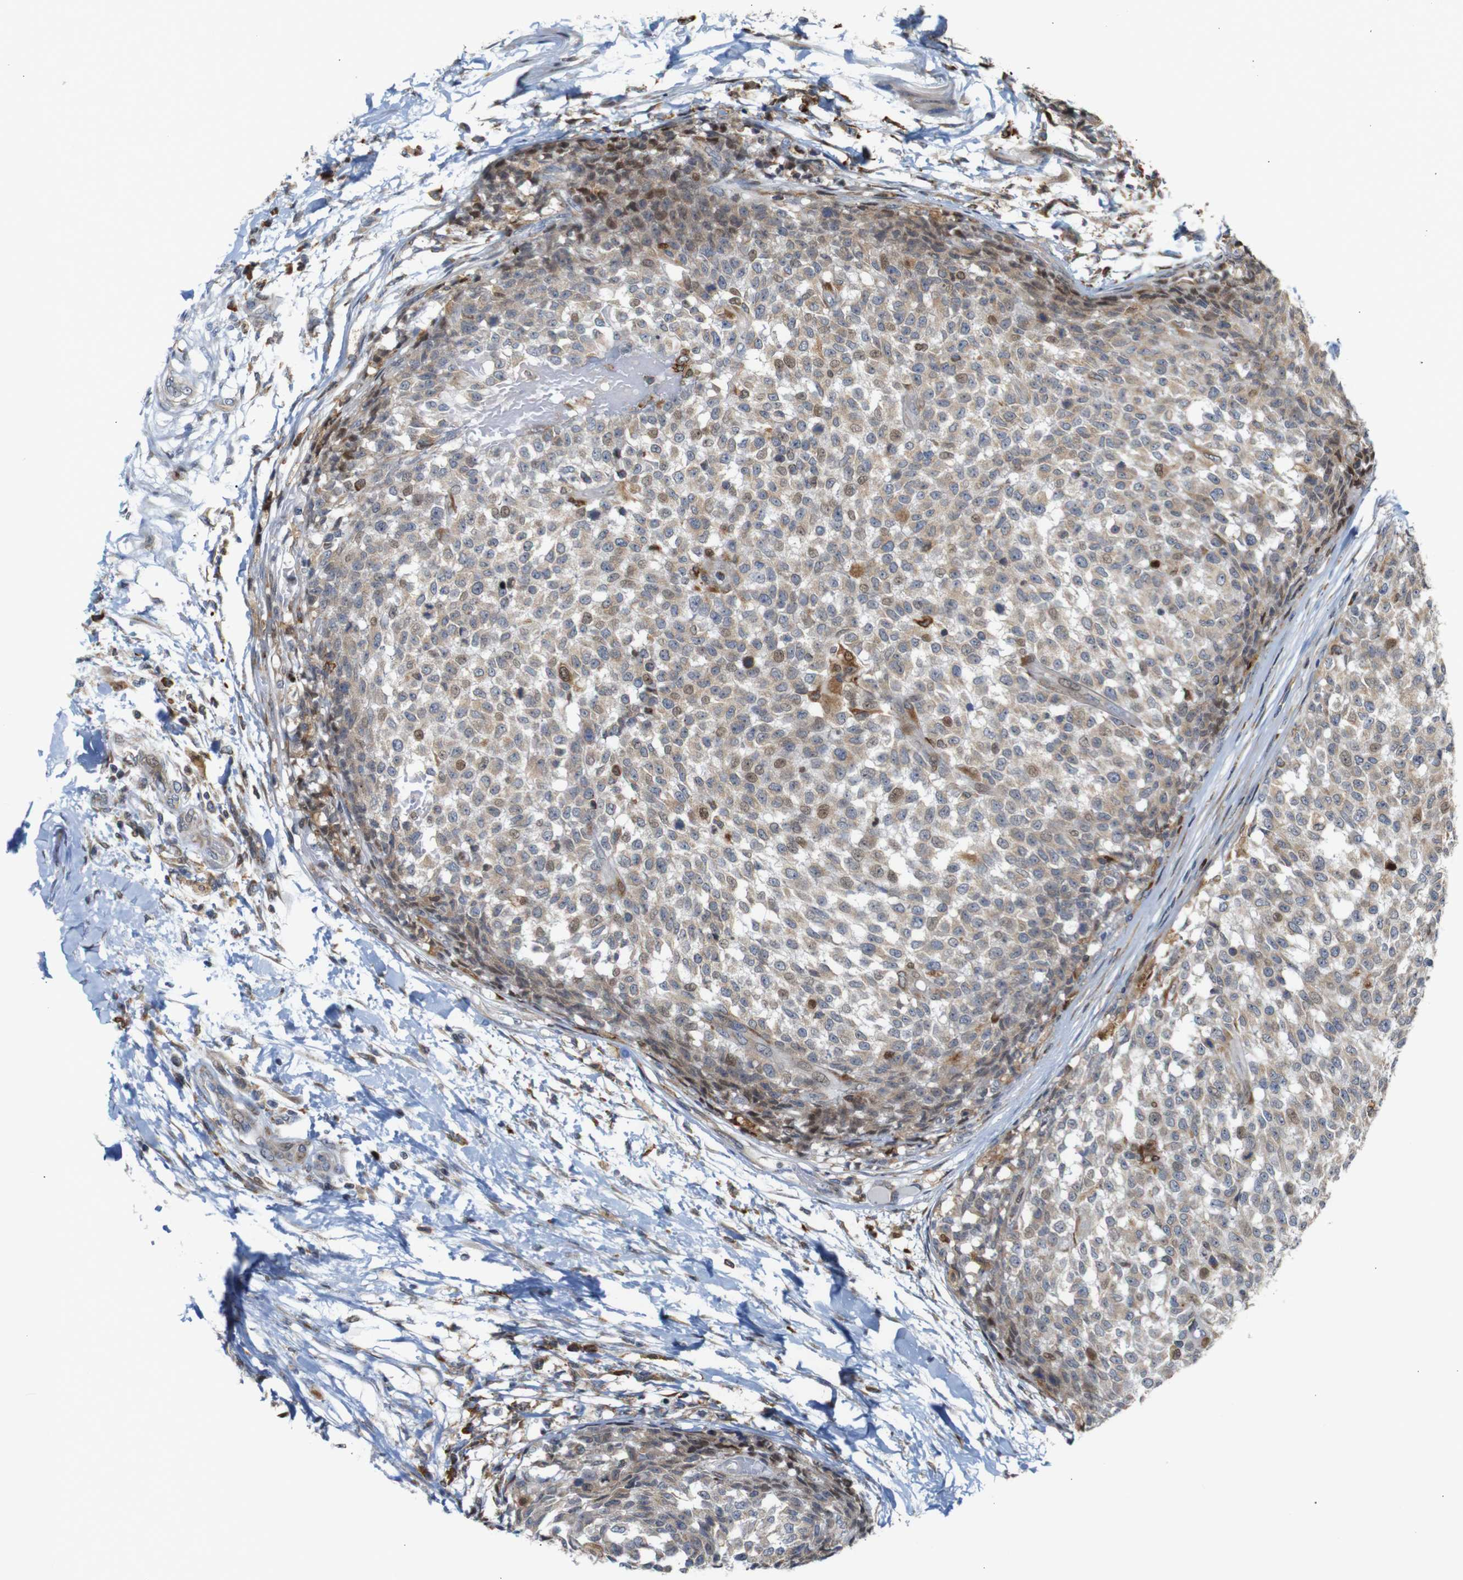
{"staining": {"intensity": "weak", "quantity": "<25%", "location": "cytoplasmic/membranous,nuclear"}, "tissue": "testis cancer", "cell_type": "Tumor cells", "image_type": "cancer", "snomed": [{"axis": "morphology", "description": "Seminoma, NOS"}, {"axis": "topography", "description": "Testis"}], "caption": "Immunohistochemistry (IHC) of human testis cancer (seminoma) demonstrates no positivity in tumor cells.", "gene": "PTPN1", "patient": {"sex": "male", "age": 59}}